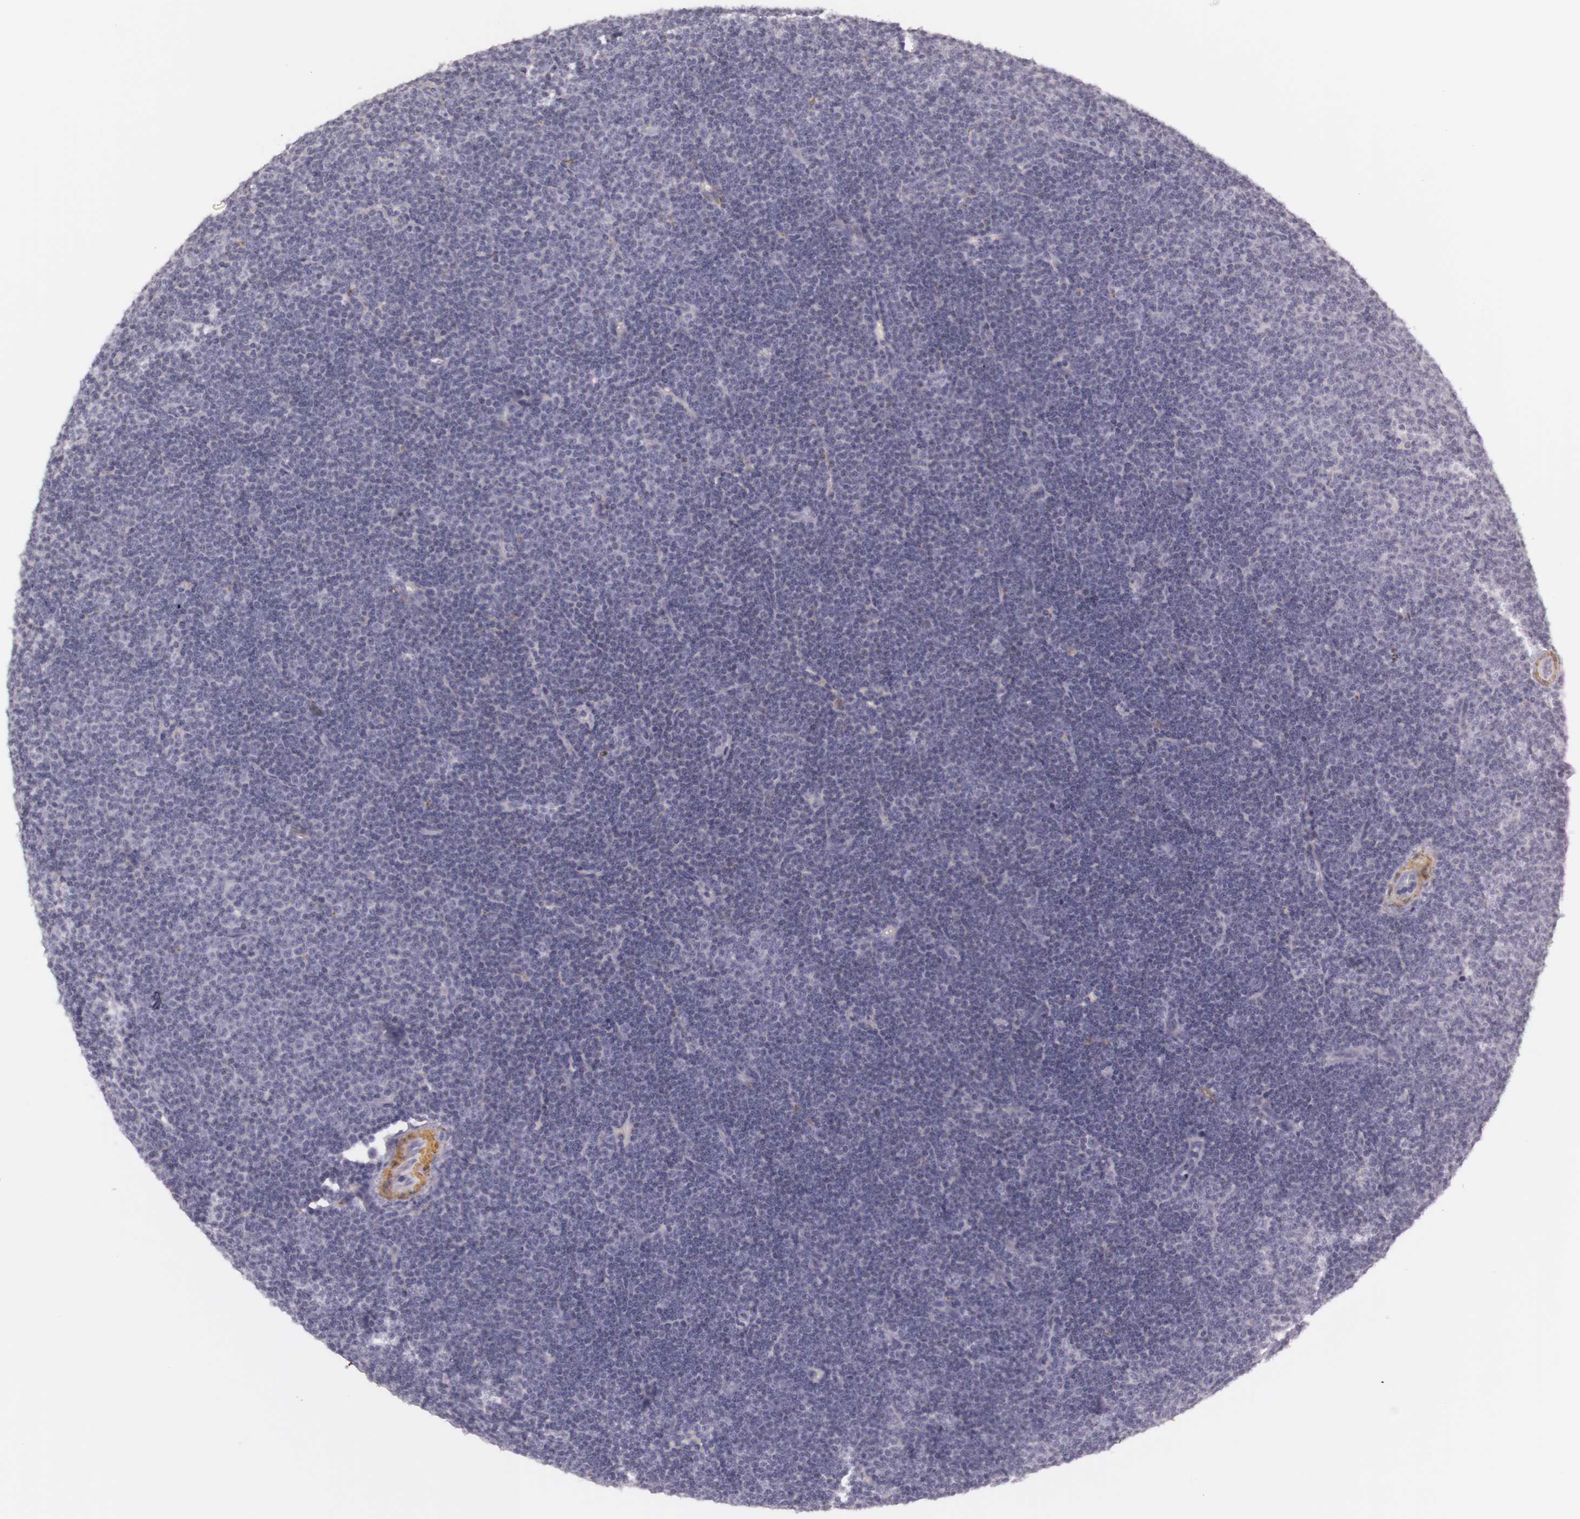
{"staining": {"intensity": "negative", "quantity": "none", "location": "none"}, "tissue": "lymphoma", "cell_type": "Tumor cells", "image_type": "cancer", "snomed": [{"axis": "morphology", "description": "Malignant lymphoma, non-Hodgkin's type, Low grade"}, {"axis": "topography", "description": "Lymph node"}], "caption": "A photomicrograph of human lymphoma is negative for staining in tumor cells.", "gene": "CNTN2", "patient": {"sex": "male", "age": 57}}